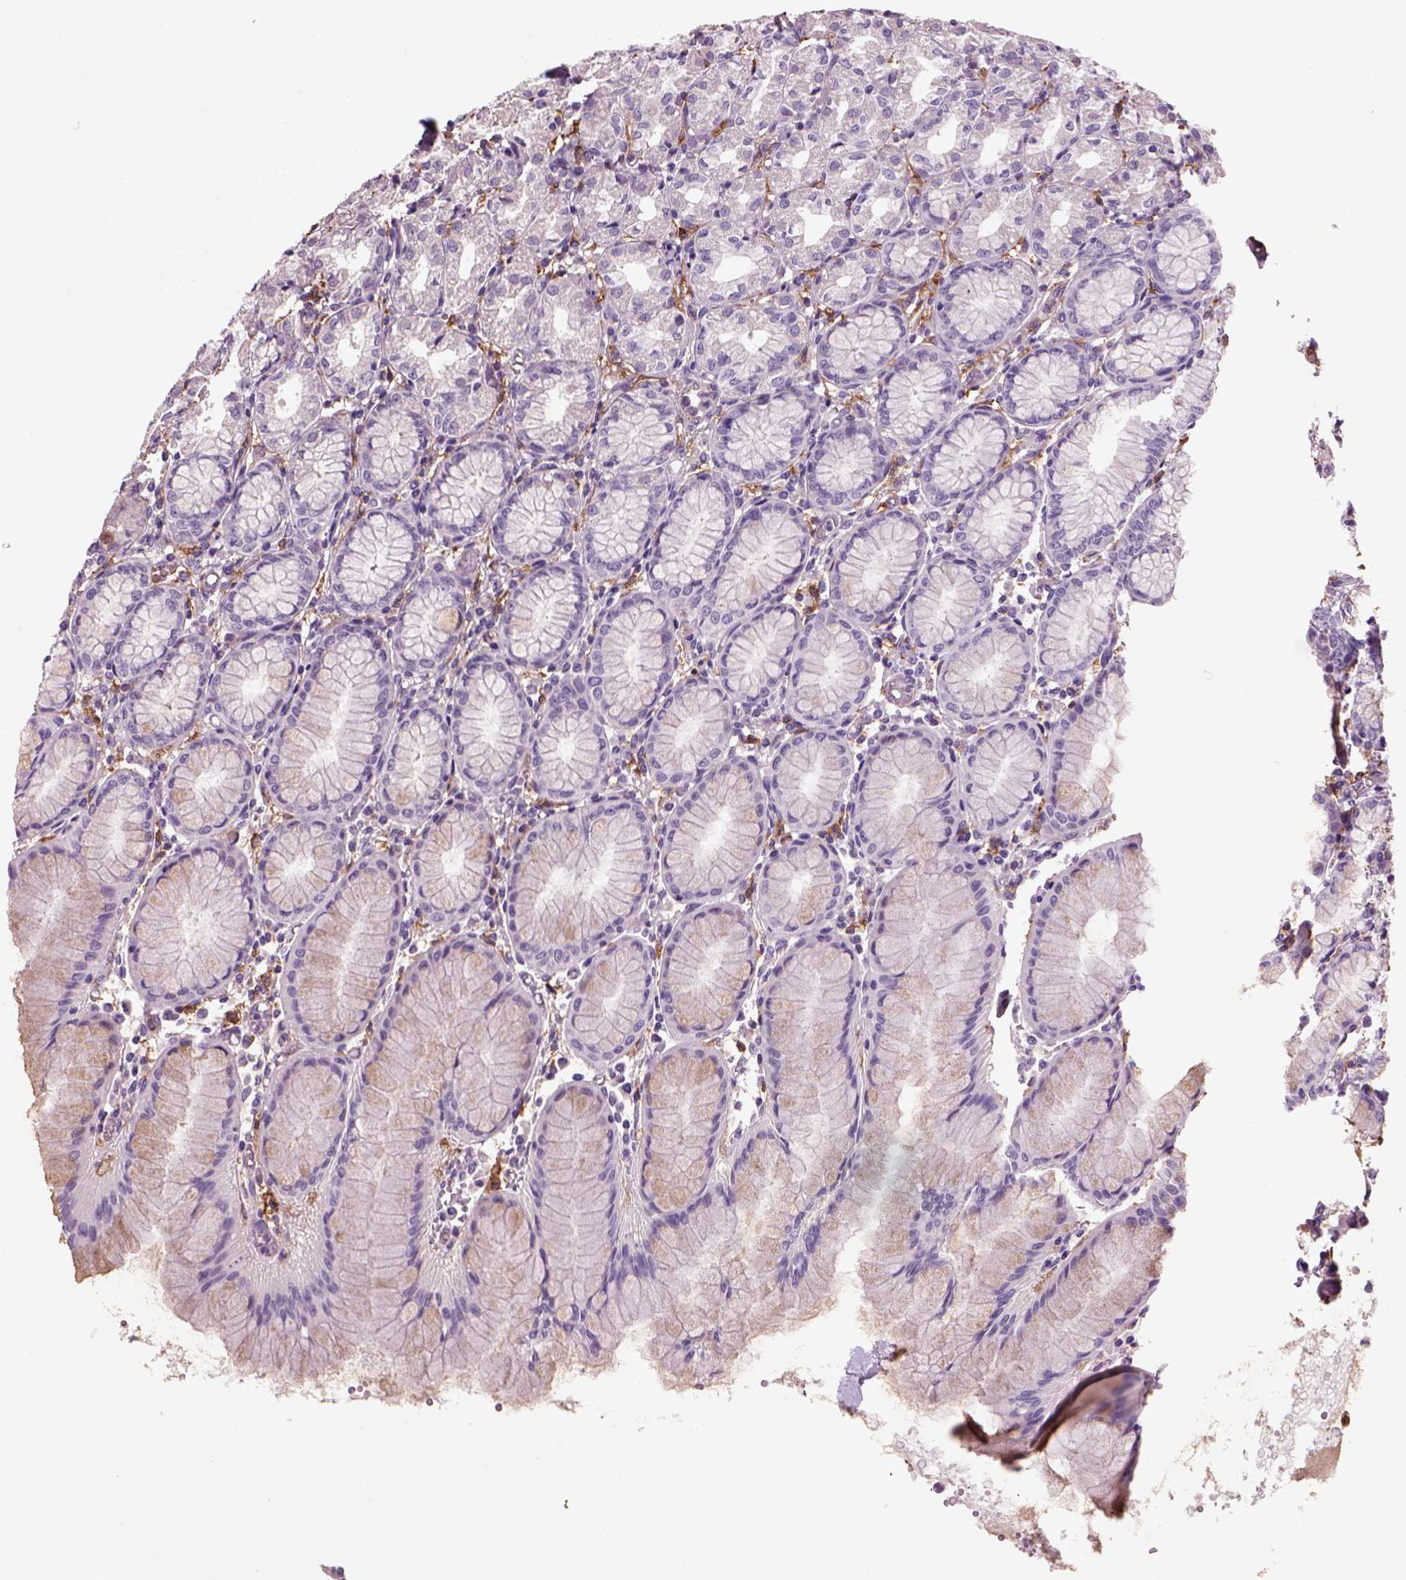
{"staining": {"intensity": "negative", "quantity": "none", "location": "none"}, "tissue": "stomach", "cell_type": "Glandular cells", "image_type": "normal", "snomed": [{"axis": "morphology", "description": "Normal tissue, NOS"}, {"axis": "topography", "description": "Stomach"}], "caption": "Immunohistochemical staining of normal stomach reveals no significant expression in glandular cells.", "gene": "CD14", "patient": {"sex": "female", "age": 57}}